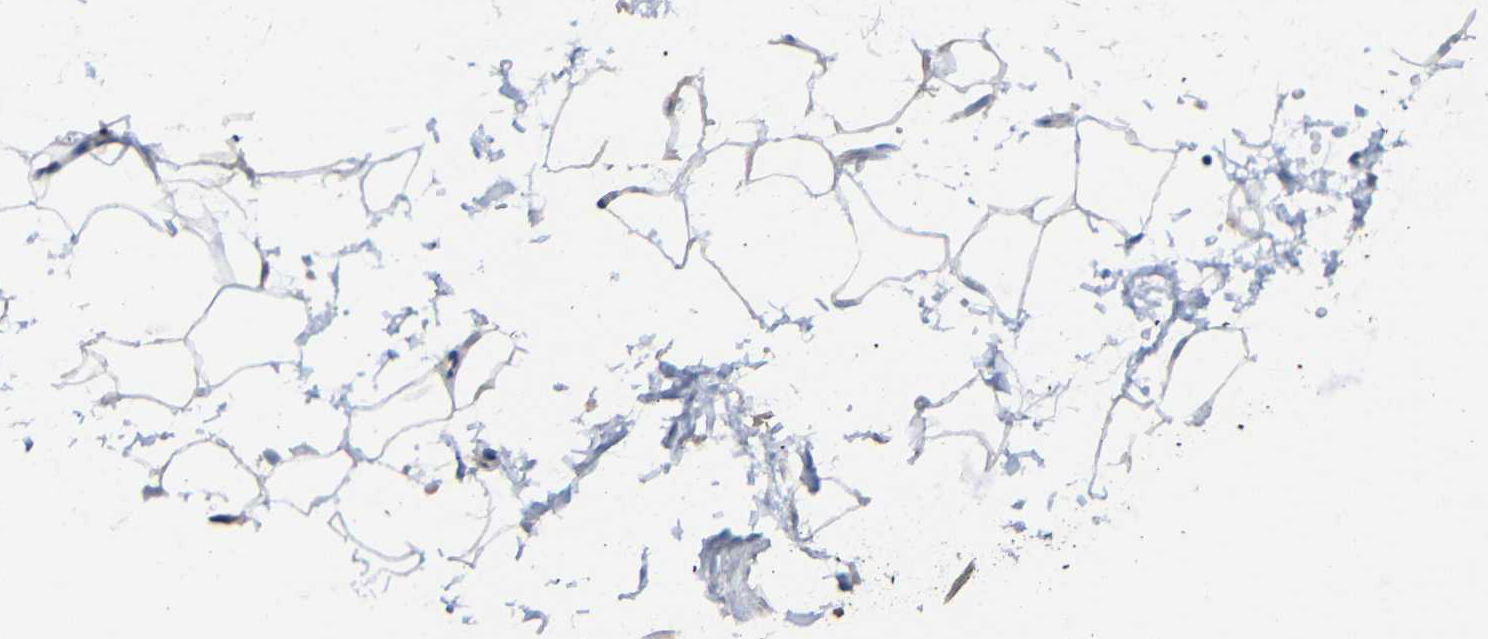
{"staining": {"intensity": "negative", "quantity": "none", "location": "none"}, "tissue": "adipose tissue", "cell_type": "Adipocytes", "image_type": "normal", "snomed": [{"axis": "morphology", "description": "Normal tissue, NOS"}, {"axis": "topography", "description": "Soft tissue"}], "caption": "The photomicrograph displays no significant positivity in adipocytes of adipose tissue.", "gene": "HNF1A", "patient": {"sex": "male", "age": 72}}